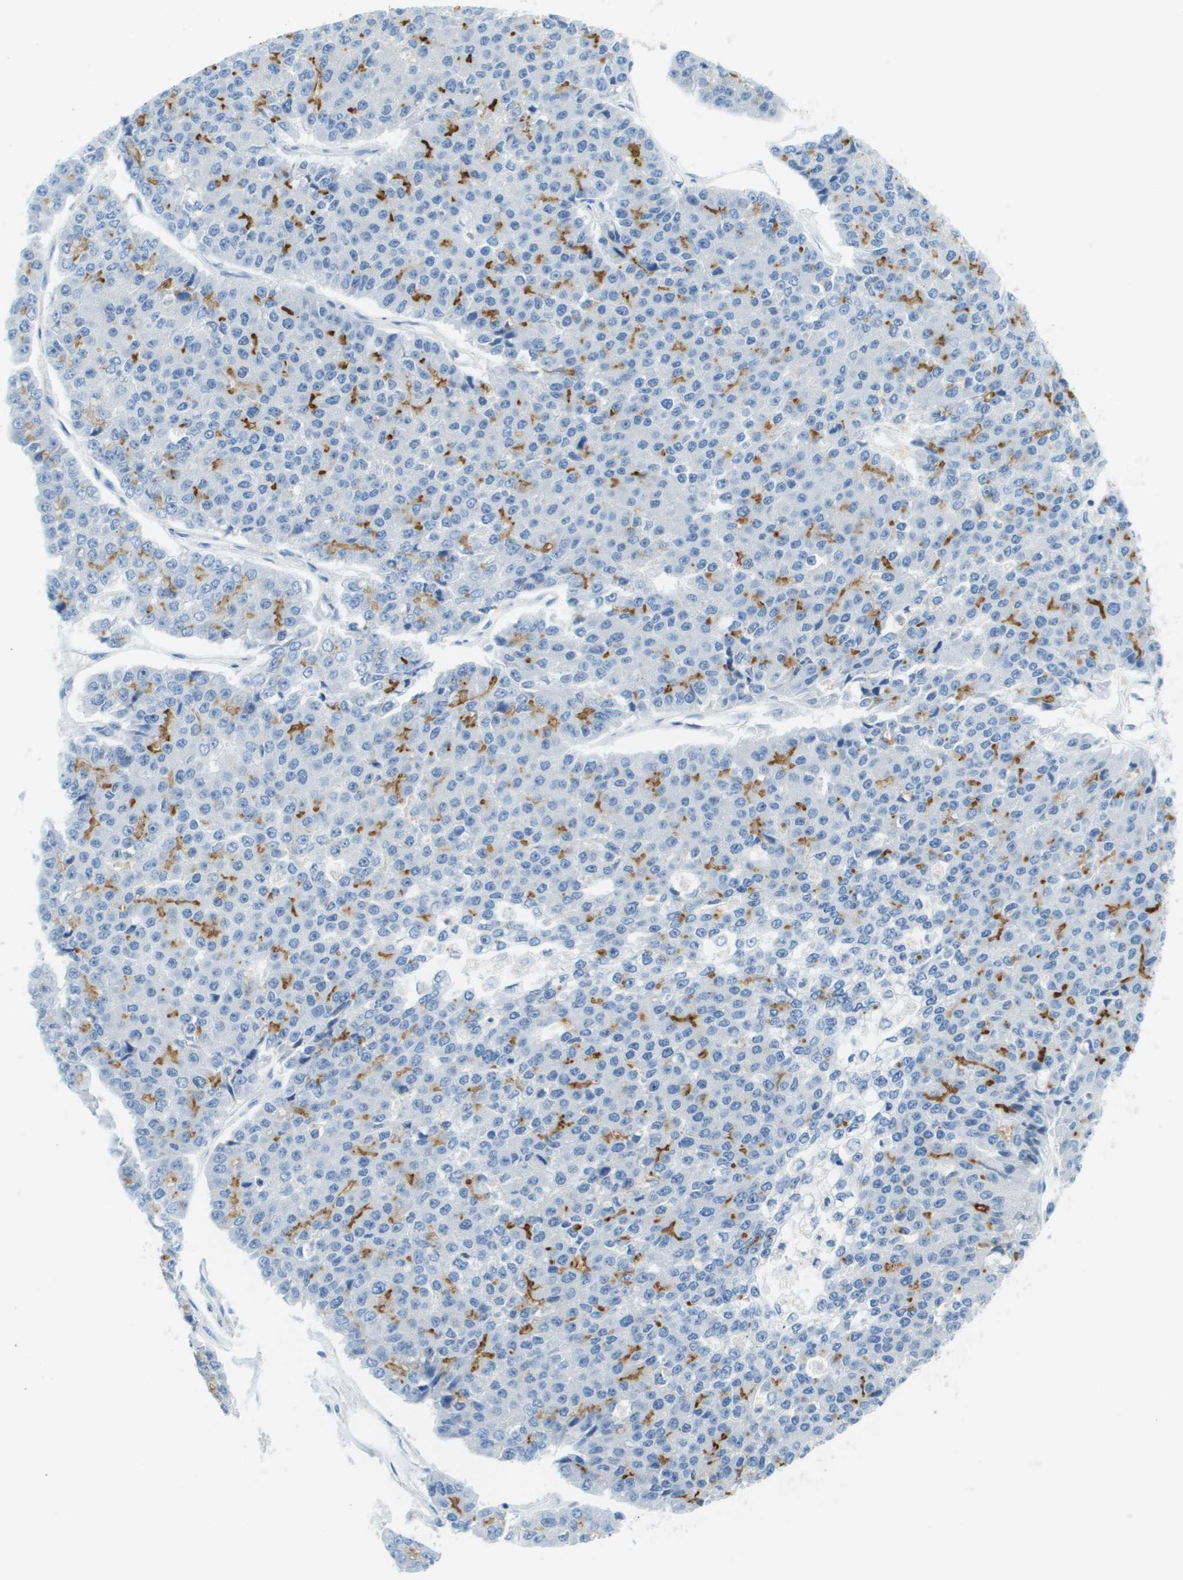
{"staining": {"intensity": "moderate", "quantity": "25%-75%", "location": "cytoplasmic/membranous"}, "tissue": "pancreatic cancer", "cell_type": "Tumor cells", "image_type": "cancer", "snomed": [{"axis": "morphology", "description": "Adenocarcinoma, NOS"}, {"axis": "topography", "description": "Pancreas"}], "caption": "The photomicrograph reveals staining of pancreatic cancer (adenocarcinoma), revealing moderate cytoplasmic/membranous protein staining (brown color) within tumor cells.", "gene": "CDHR2", "patient": {"sex": "male", "age": 50}}